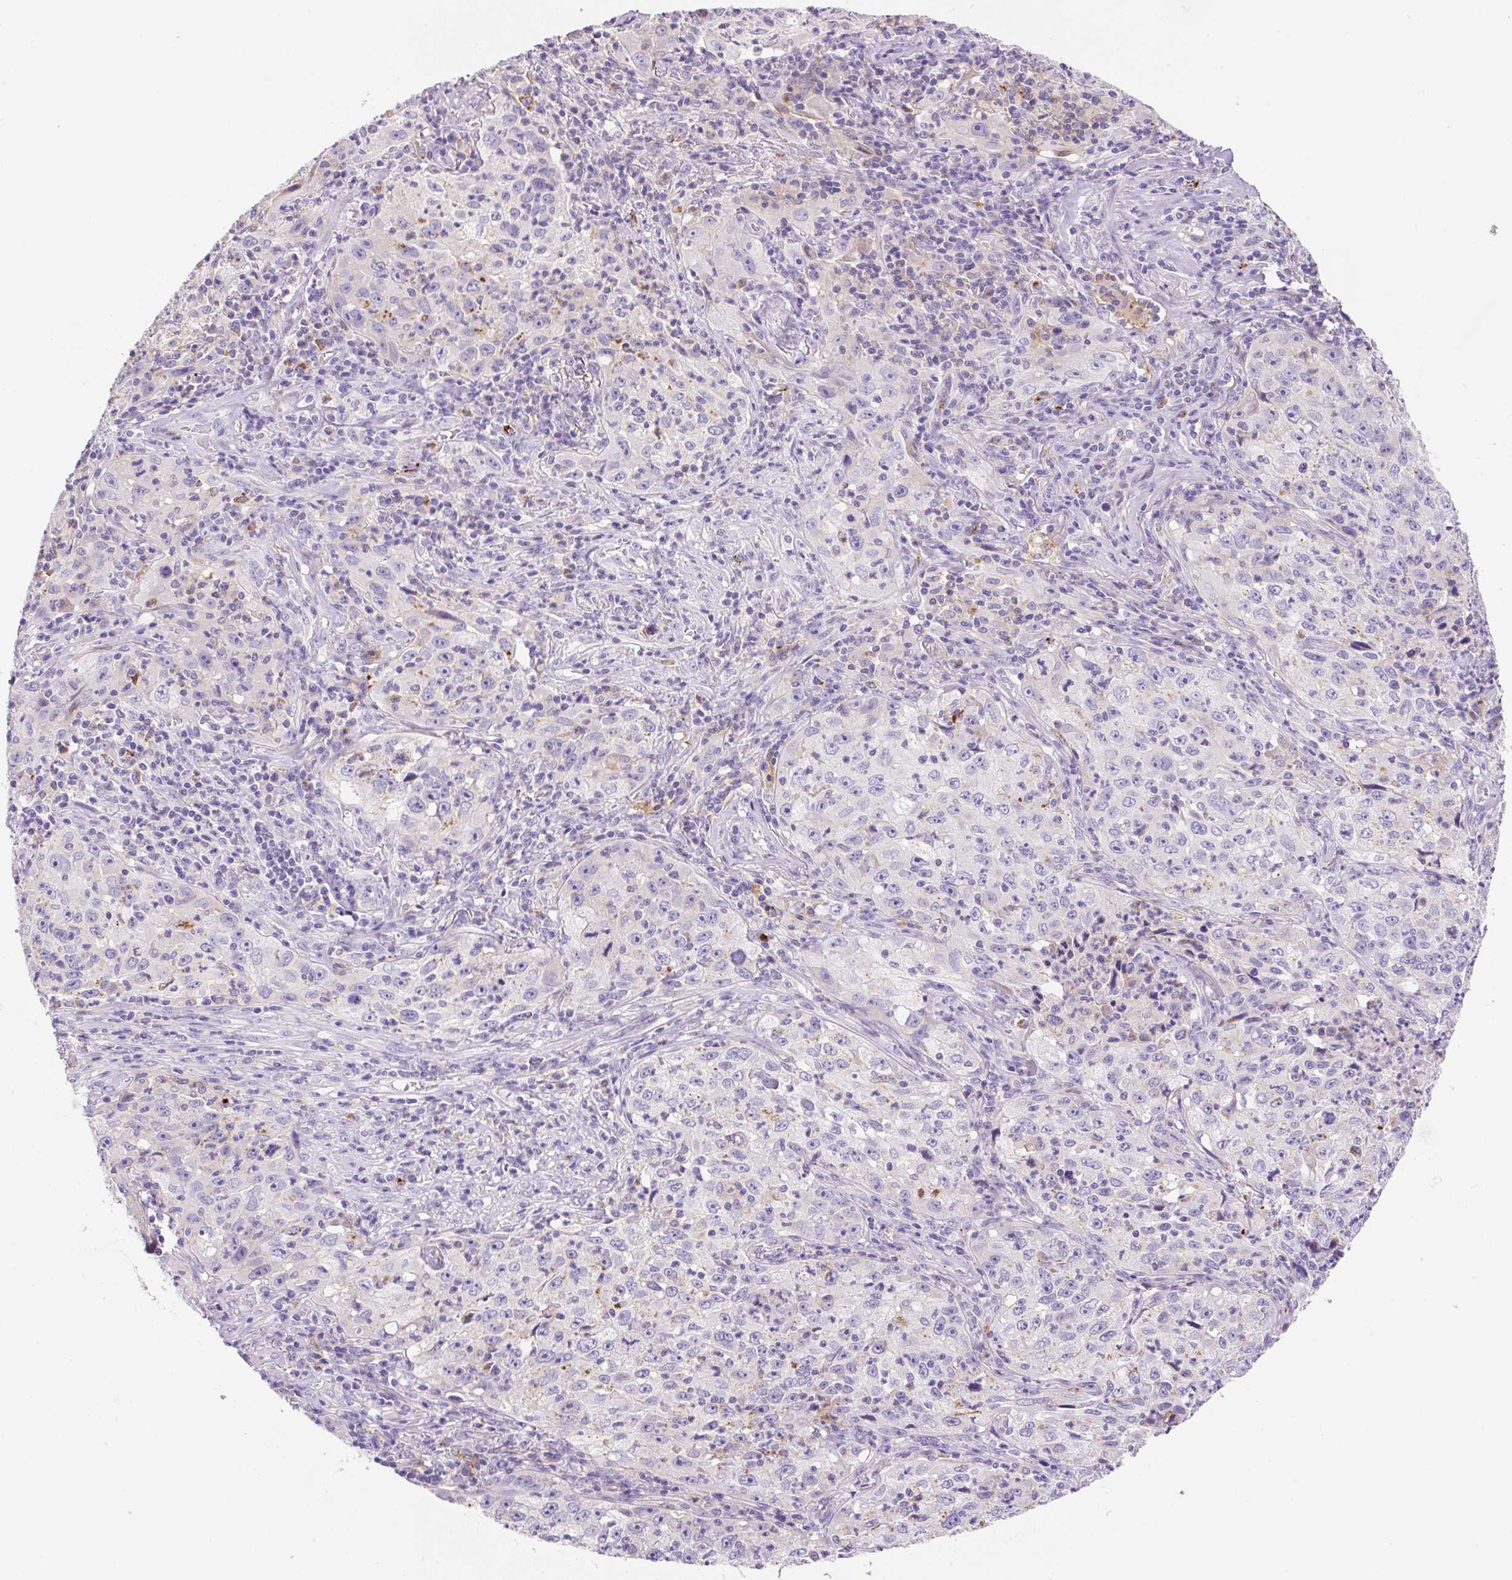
{"staining": {"intensity": "negative", "quantity": "none", "location": "none"}, "tissue": "lung cancer", "cell_type": "Tumor cells", "image_type": "cancer", "snomed": [{"axis": "morphology", "description": "Squamous cell carcinoma, NOS"}, {"axis": "topography", "description": "Lung"}], "caption": "High magnification brightfield microscopy of lung cancer (squamous cell carcinoma) stained with DAB (brown) and counterstained with hematoxylin (blue): tumor cells show no significant staining.", "gene": "TDRD15", "patient": {"sex": "male", "age": 71}}